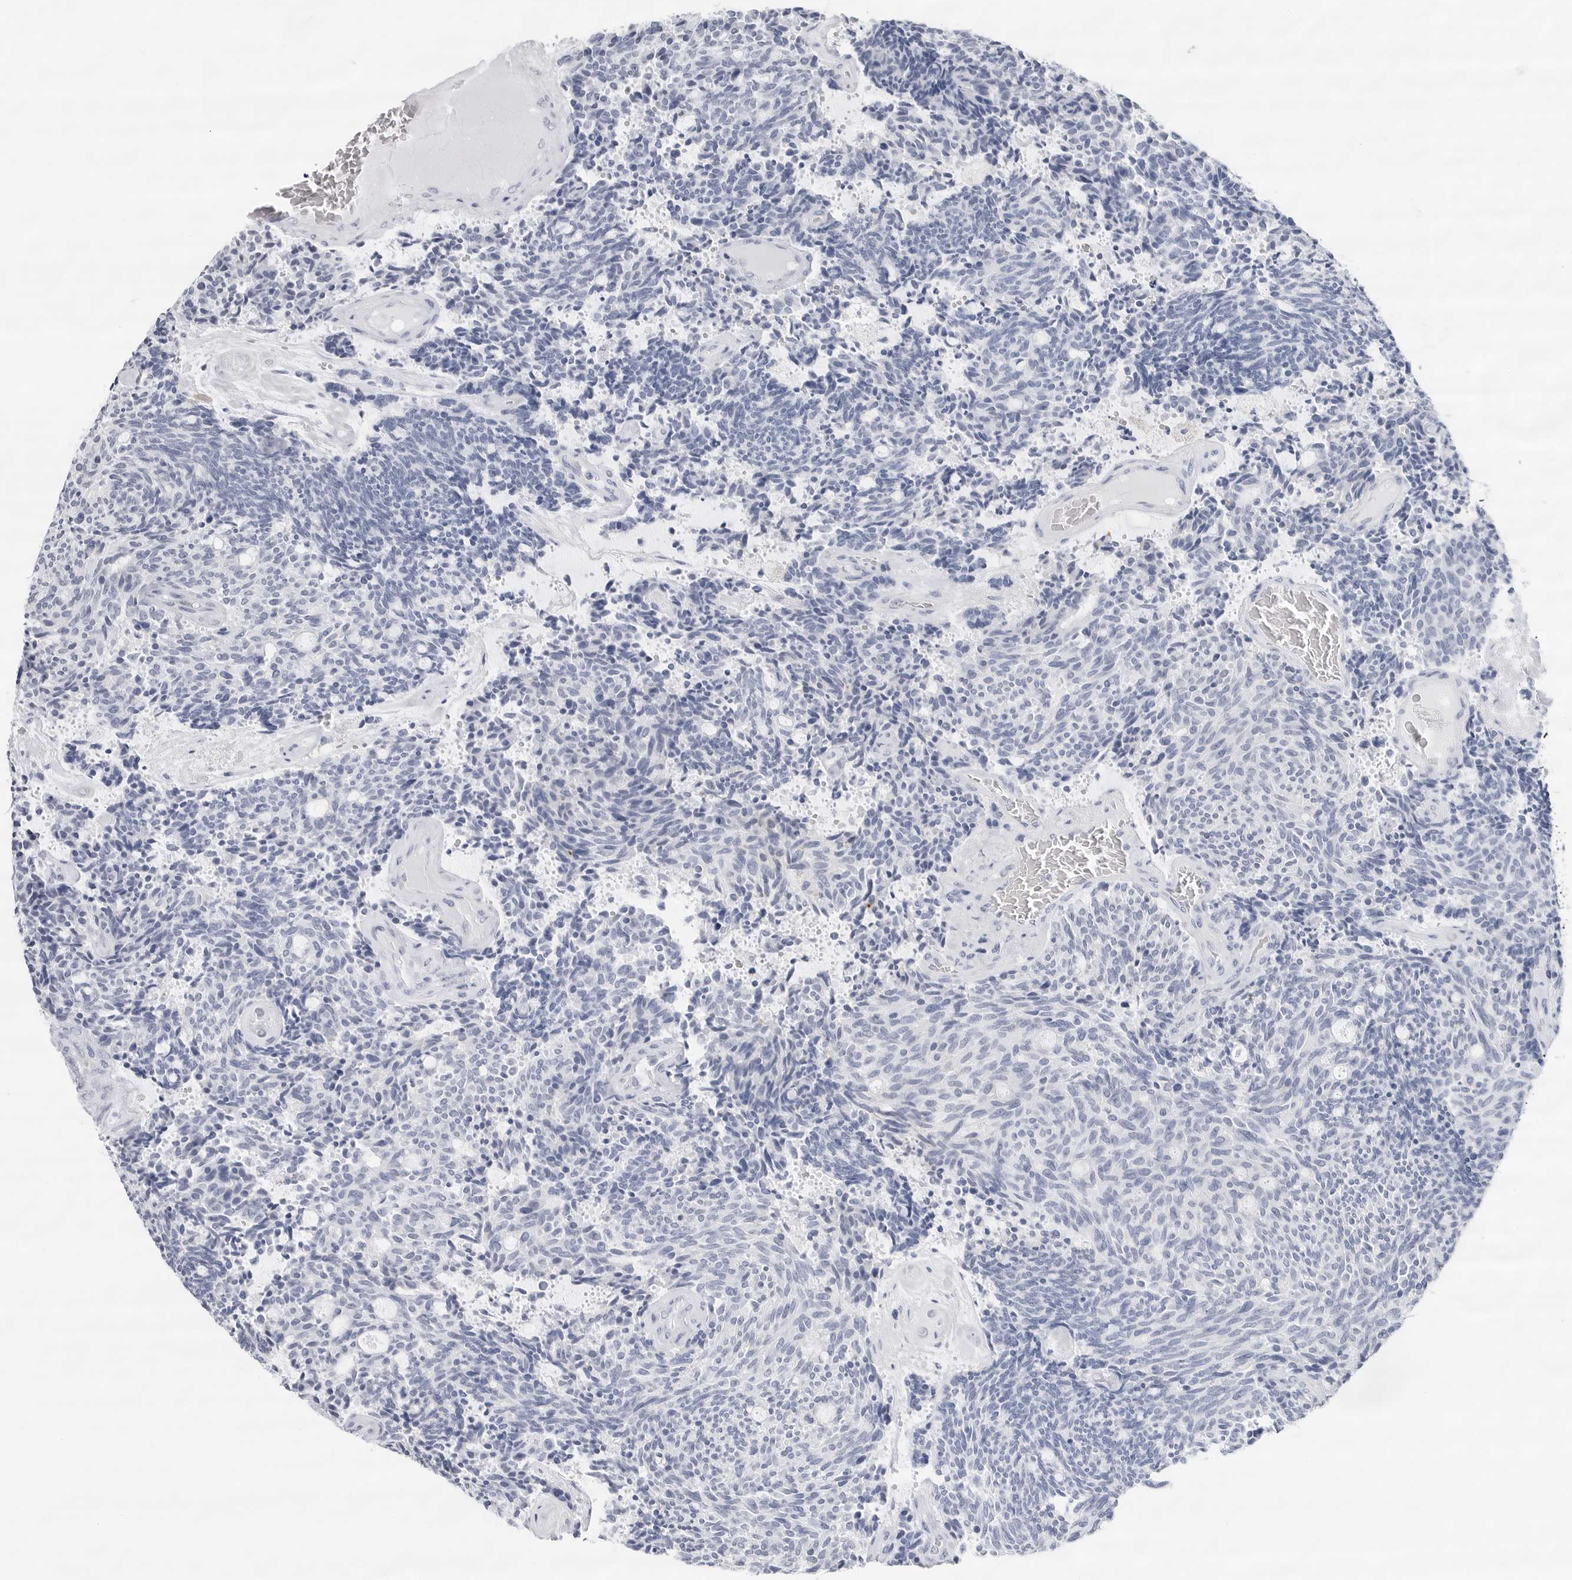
{"staining": {"intensity": "negative", "quantity": "none", "location": "none"}, "tissue": "carcinoid", "cell_type": "Tumor cells", "image_type": "cancer", "snomed": [{"axis": "morphology", "description": "Carcinoid, malignant, NOS"}, {"axis": "topography", "description": "Pancreas"}], "caption": "Immunohistochemistry (IHC) of carcinoid shows no positivity in tumor cells.", "gene": "SLC19A1", "patient": {"sex": "female", "age": 54}}